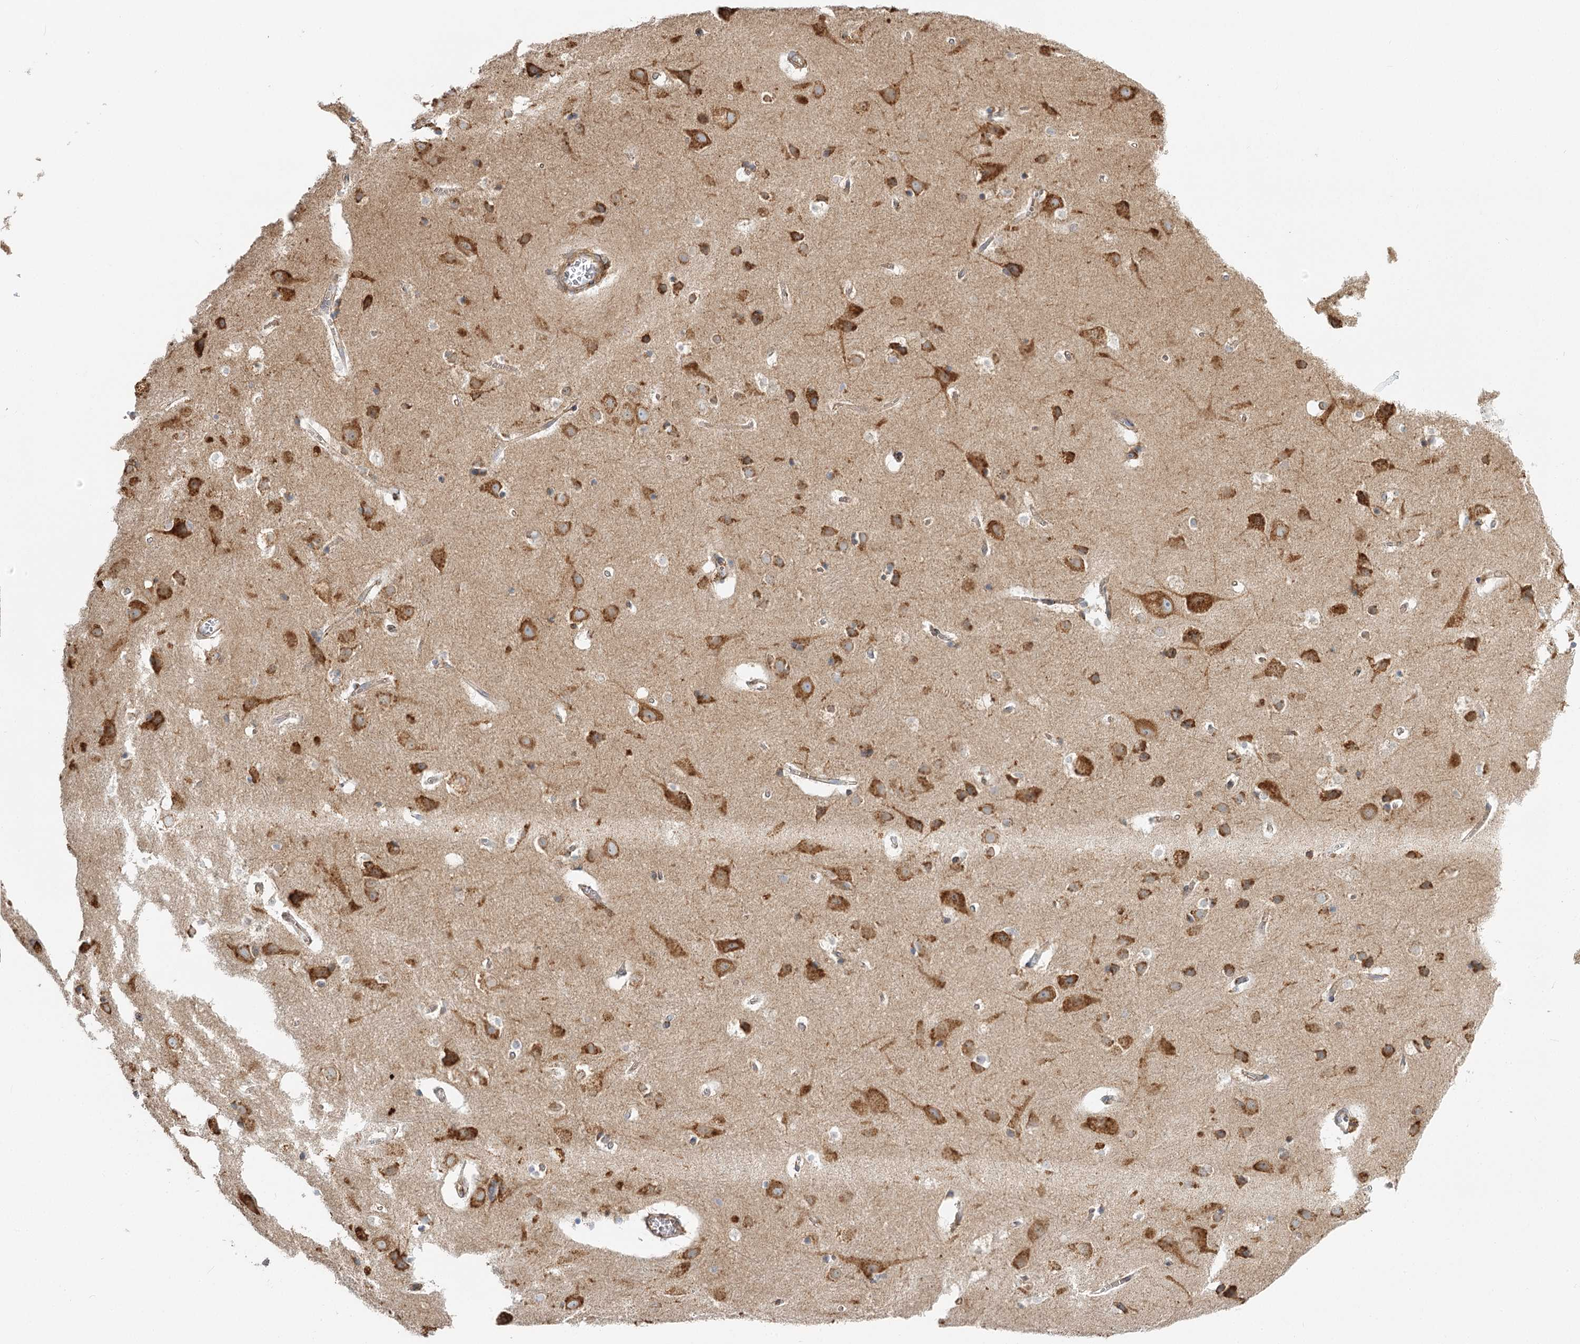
{"staining": {"intensity": "moderate", "quantity": "25%-75%", "location": "cytoplasmic/membranous"}, "tissue": "cerebral cortex", "cell_type": "Endothelial cells", "image_type": "normal", "snomed": [{"axis": "morphology", "description": "Normal tissue, NOS"}, {"axis": "topography", "description": "Cerebral cortex"}], "caption": "Immunohistochemical staining of benign human cerebral cortex demonstrates moderate cytoplasmic/membranous protein staining in approximately 25%-75% of endothelial cells.", "gene": "TAS1R1", "patient": {"sex": "male", "age": 54}}